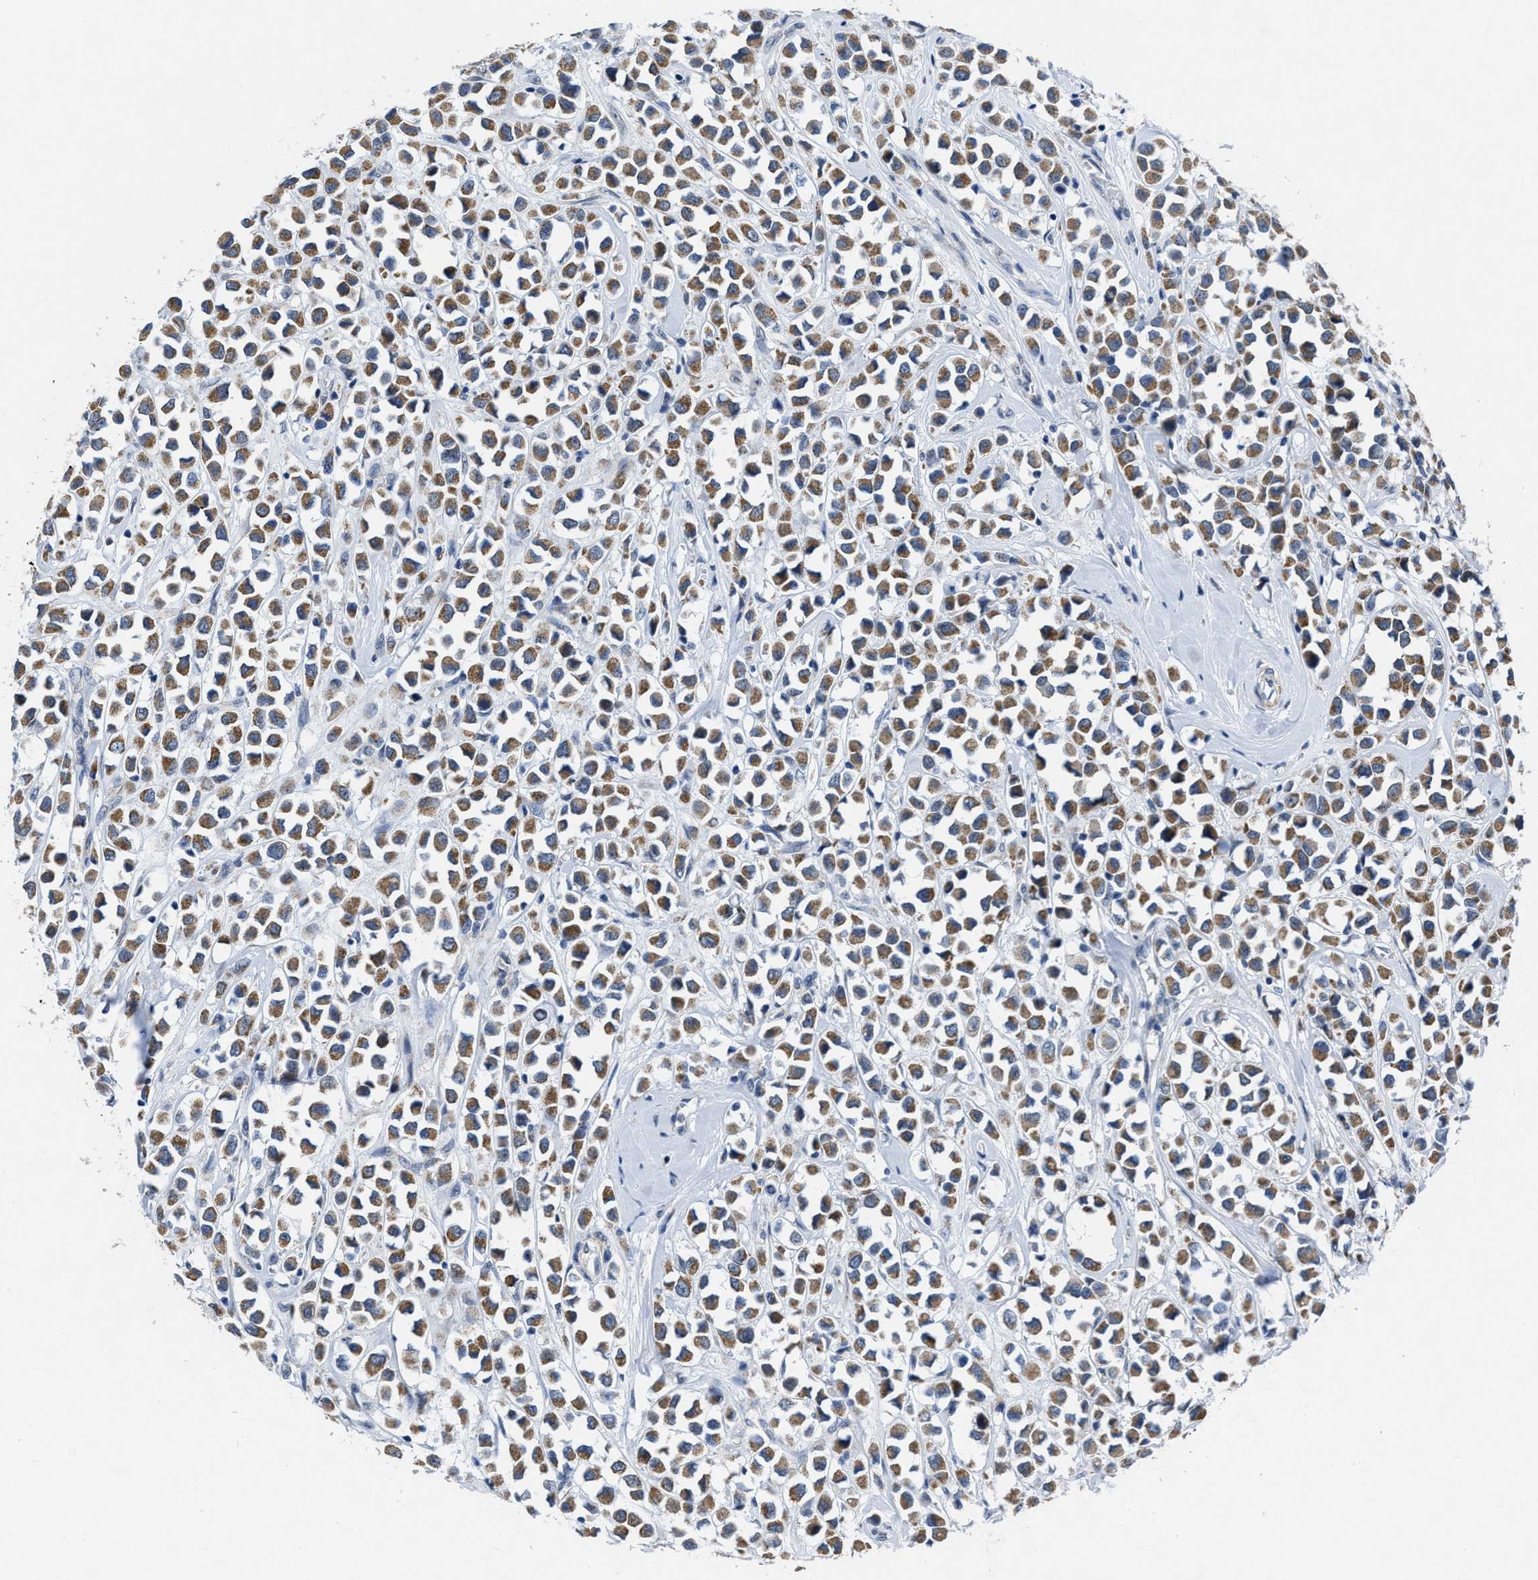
{"staining": {"intensity": "moderate", "quantity": ">75%", "location": "cytoplasmic/membranous"}, "tissue": "breast cancer", "cell_type": "Tumor cells", "image_type": "cancer", "snomed": [{"axis": "morphology", "description": "Duct carcinoma"}, {"axis": "topography", "description": "Breast"}], "caption": "Protein expression analysis of human breast cancer (infiltrating ductal carcinoma) reveals moderate cytoplasmic/membranous positivity in about >75% of tumor cells.", "gene": "ID3", "patient": {"sex": "female", "age": 61}}